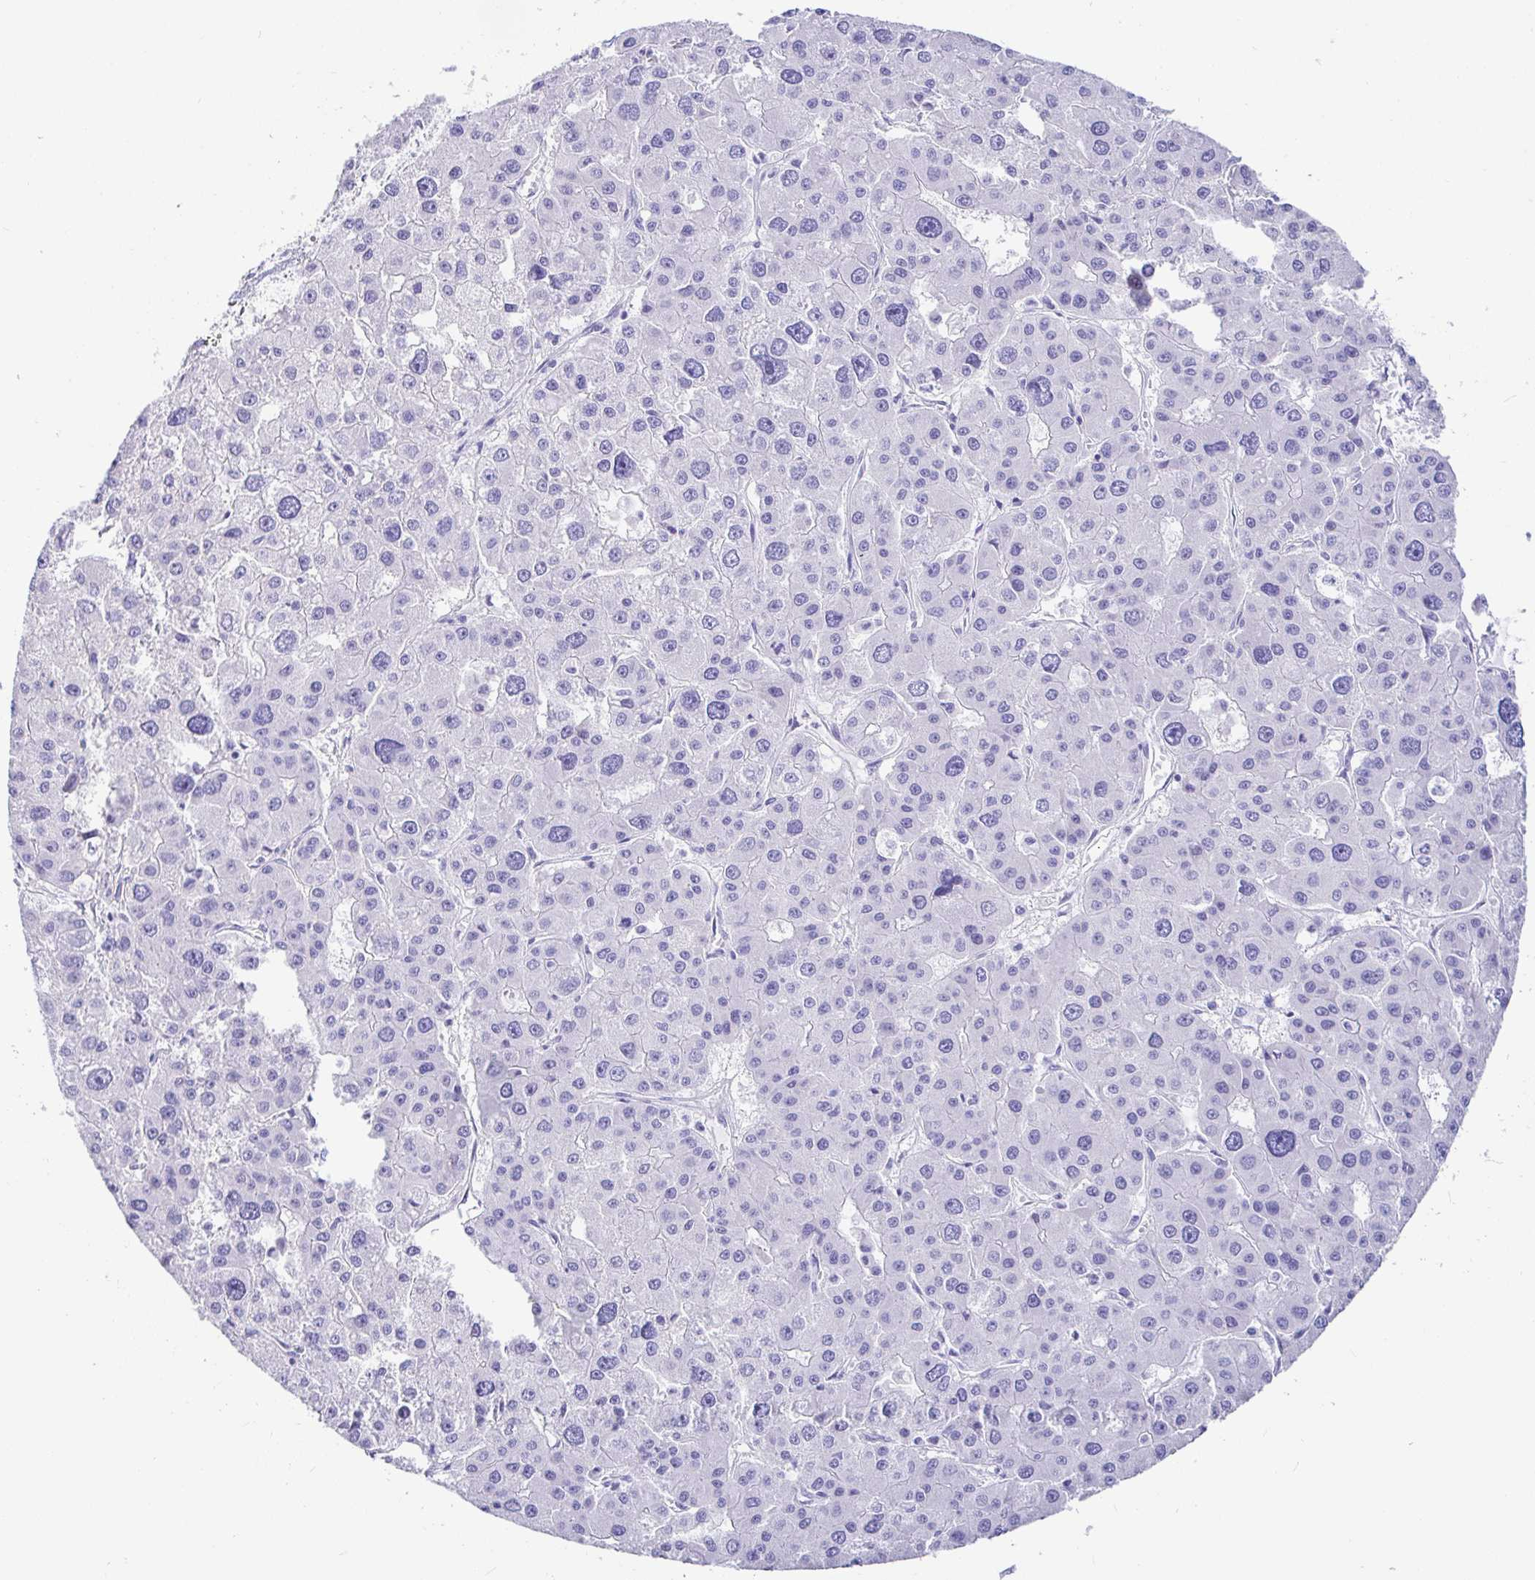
{"staining": {"intensity": "negative", "quantity": "none", "location": "none"}, "tissue": "liver cancer", "cell_type": "Tumor cells", "image_type": "cancer", "snomed": [{"axis": "morphology", "description": "Carcinoma, Hepatocellular, NOS"}, {"axis": "topography", "description": "Liver"}], "caption": "Tumor cells are negative for protein expression in human liver cancer (hepatocellular carcinoma).", "gene": "CCDC62", "patient": {"sex": "male", "age": 73}}